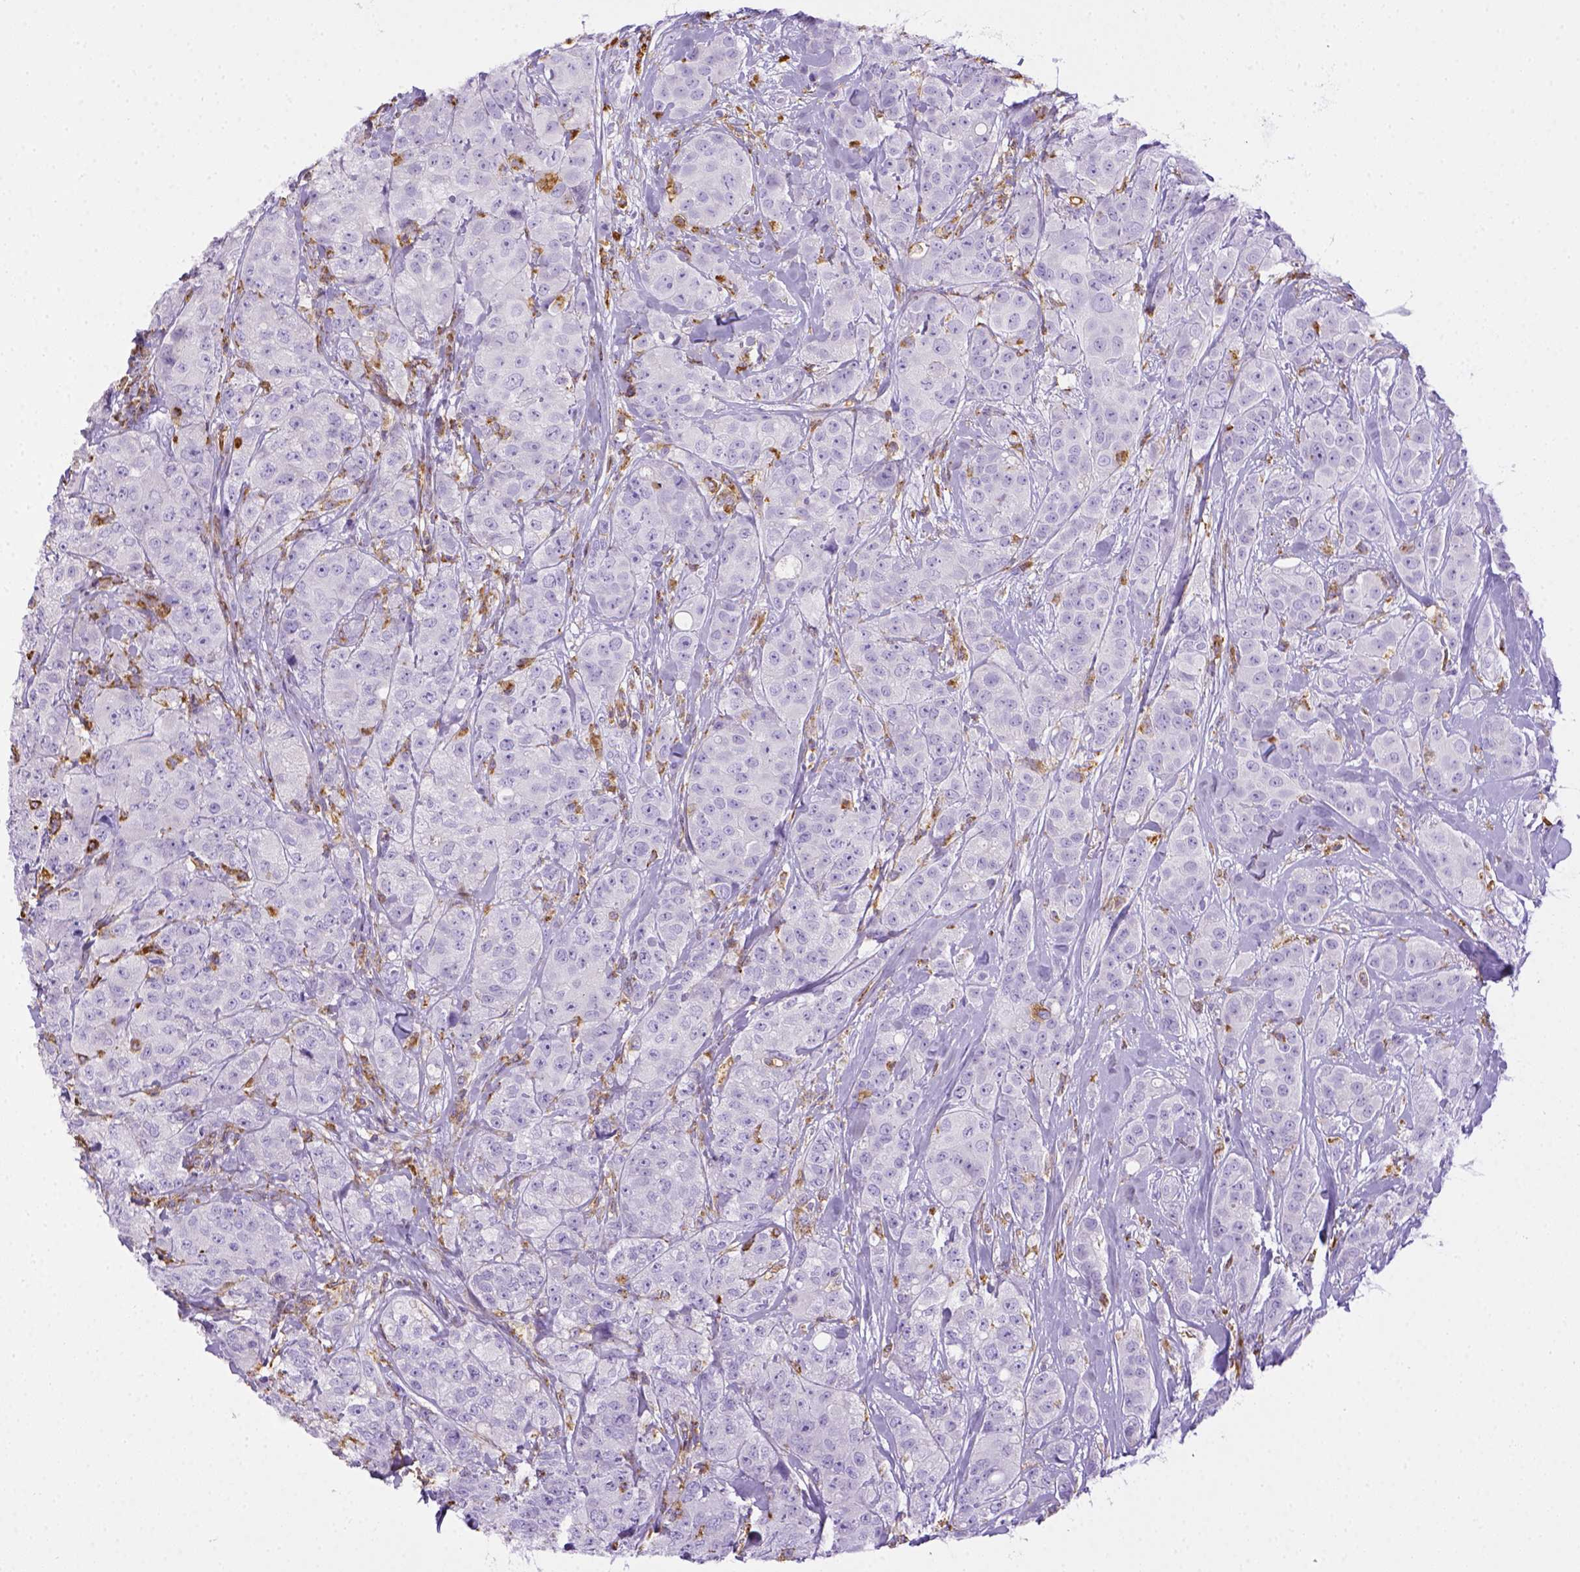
{"staining": {"intensity": "negative", "quantity": "none", "location": "none"}, "tissue": "breast cancer", "cell_type": "Tumor cells", "image_type": "cancer", "snomed": [{"axis": "morphology", "description": "Duct carcinoma"}, {"axis": "topography", "description": "Breast"}], "caption": "An image of breast invasive ductal carcinoma stained for a protein reveals no brown staining in tumor cells.", "gene": "CD68", "patient": {"sex": "female", "age": 43}}